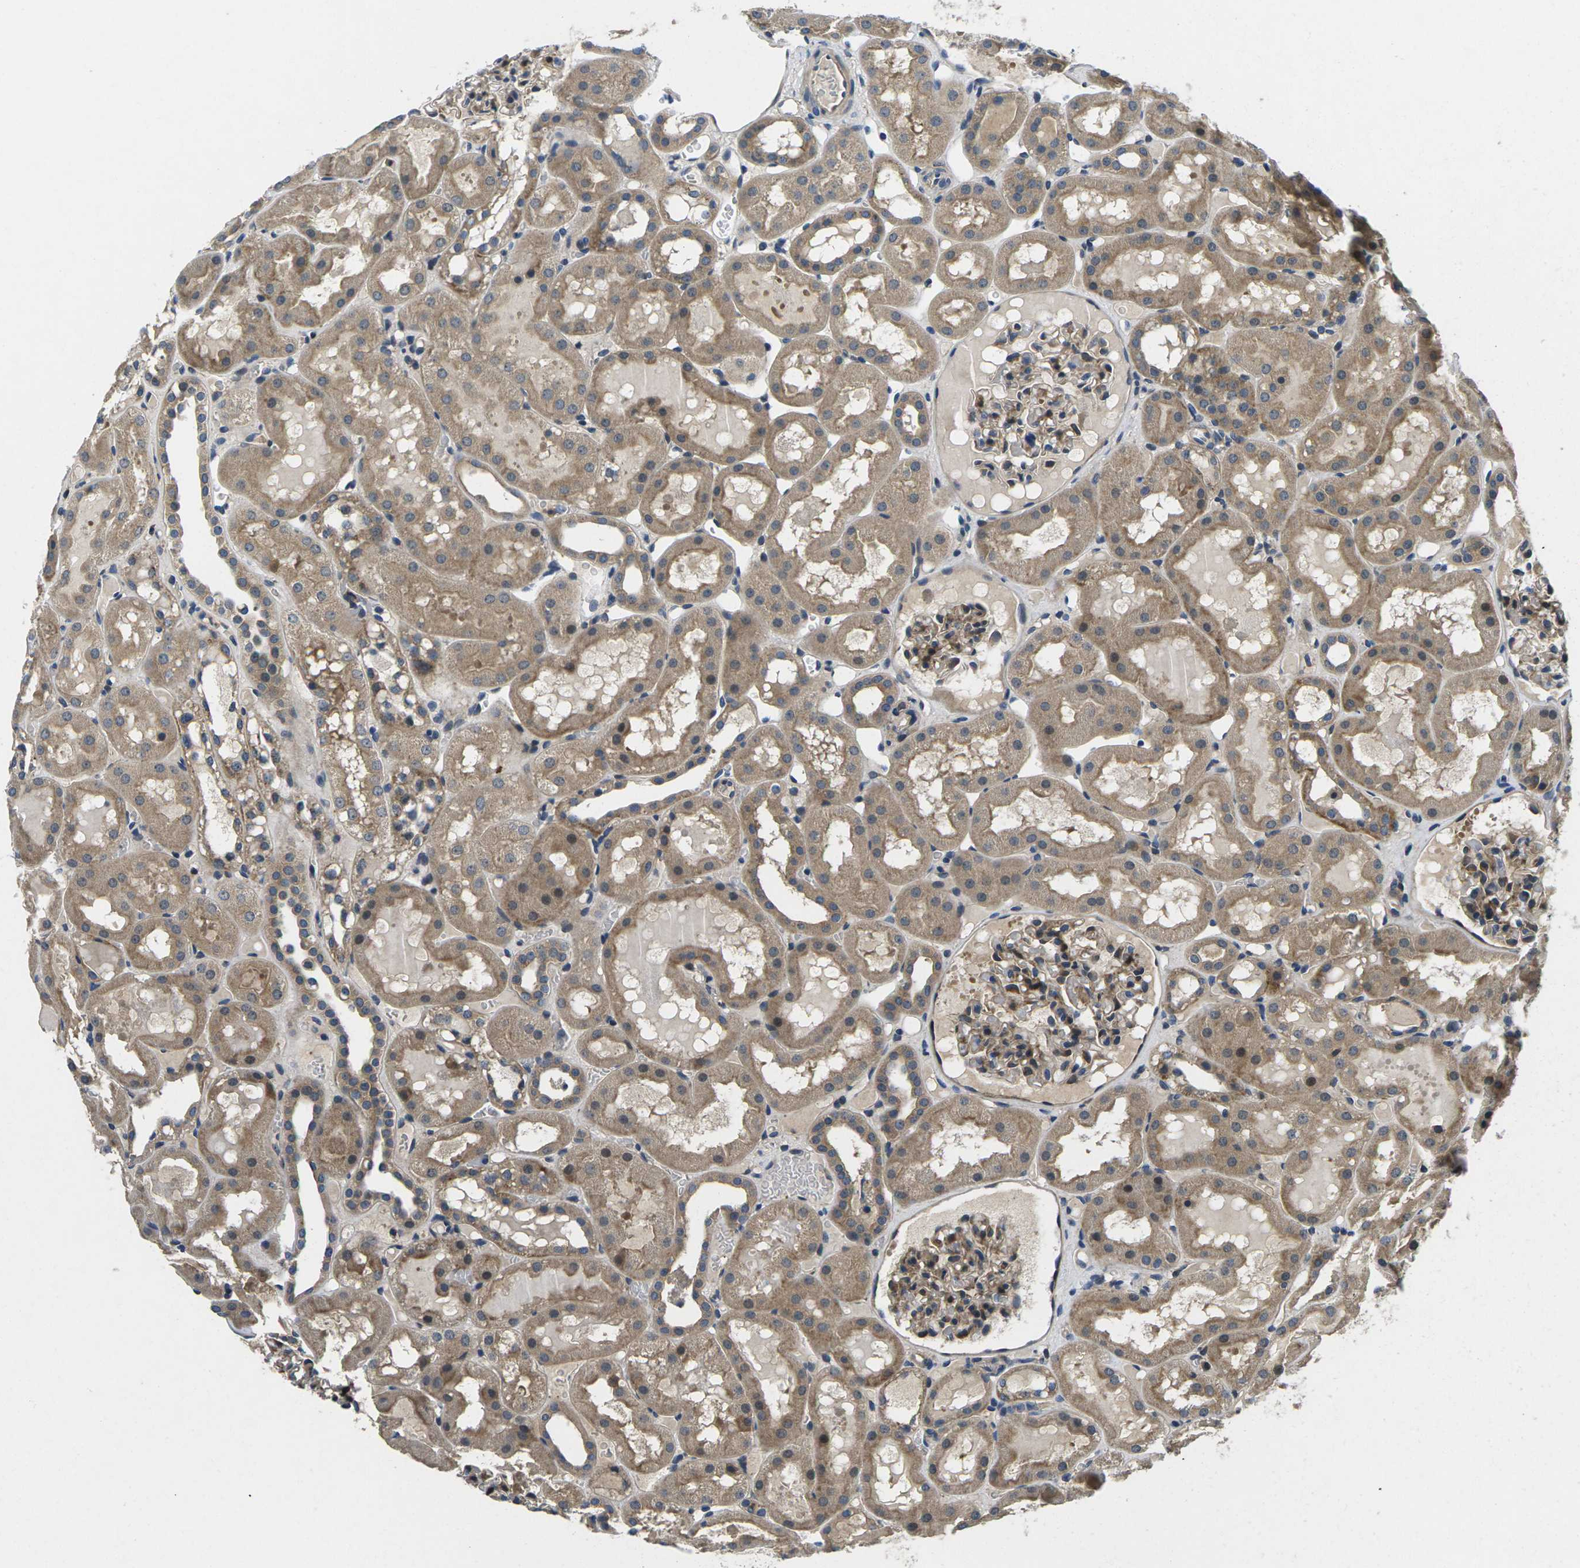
{"staining": {"intensity": "moderate", "quantity": ">75%", "location": "cytoplasmic/membranous"}, "tissue": "kidney", "cell_type": "Cells in glomeruli", "image_type": "normal", "snomed": [{"axis": "morphology", "description": "Normal tissue, NOS"}, {"axis": "topography", "description": "Kidney"}, {"axis": "topography", "description": "Urinary bladder"}], "caption": "Human kidney stained for a protein (brown) shows moderate cytoplasmic/membranous positive positivity in about >75% of cells in glomeruli.", "gene": "PLCE1", "patient": {"sex": "male", "age": 16}}